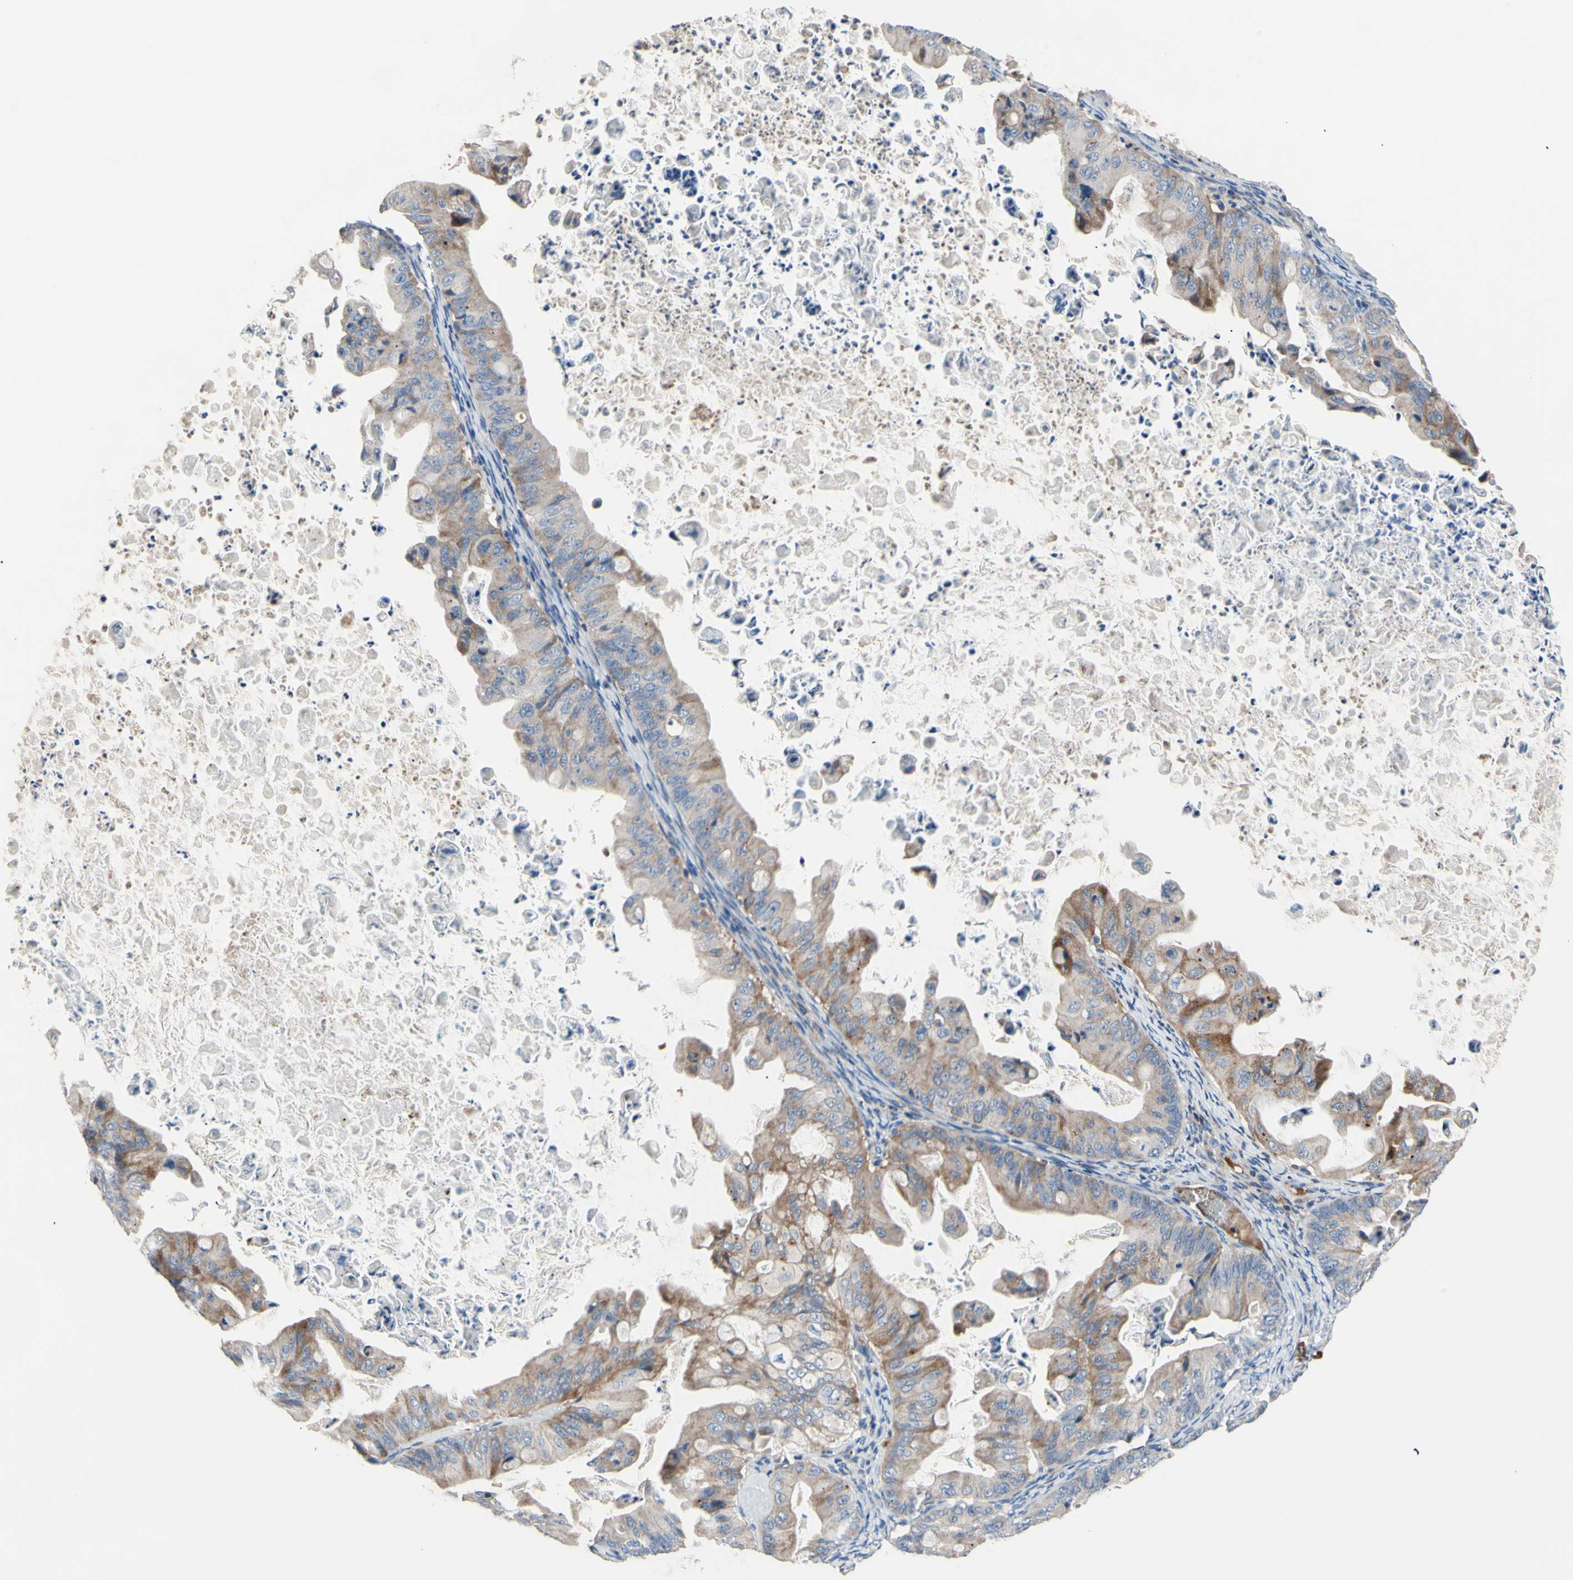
{"staining": {"intensity": "moderate", "quantity": ">75%", "location": "cytoplasmic/membranous"}, "tissue": "ovarian cancer", "cell_type": "Tumor cells", "image_type": "cancer", "snomed": [{"axis": "morphology", "description": "Cystadenocarcinoma, mucinous, NOS"}, {"axis": "topography", "description": "Ovary"}], "caption": "Human mucinous cystadenocarcinoma (ovarian) stained with a protein marker exhibits moderate staining in tumor cells.", "gene": "CDON", "patient": {"sex": "female", "age": 37}}